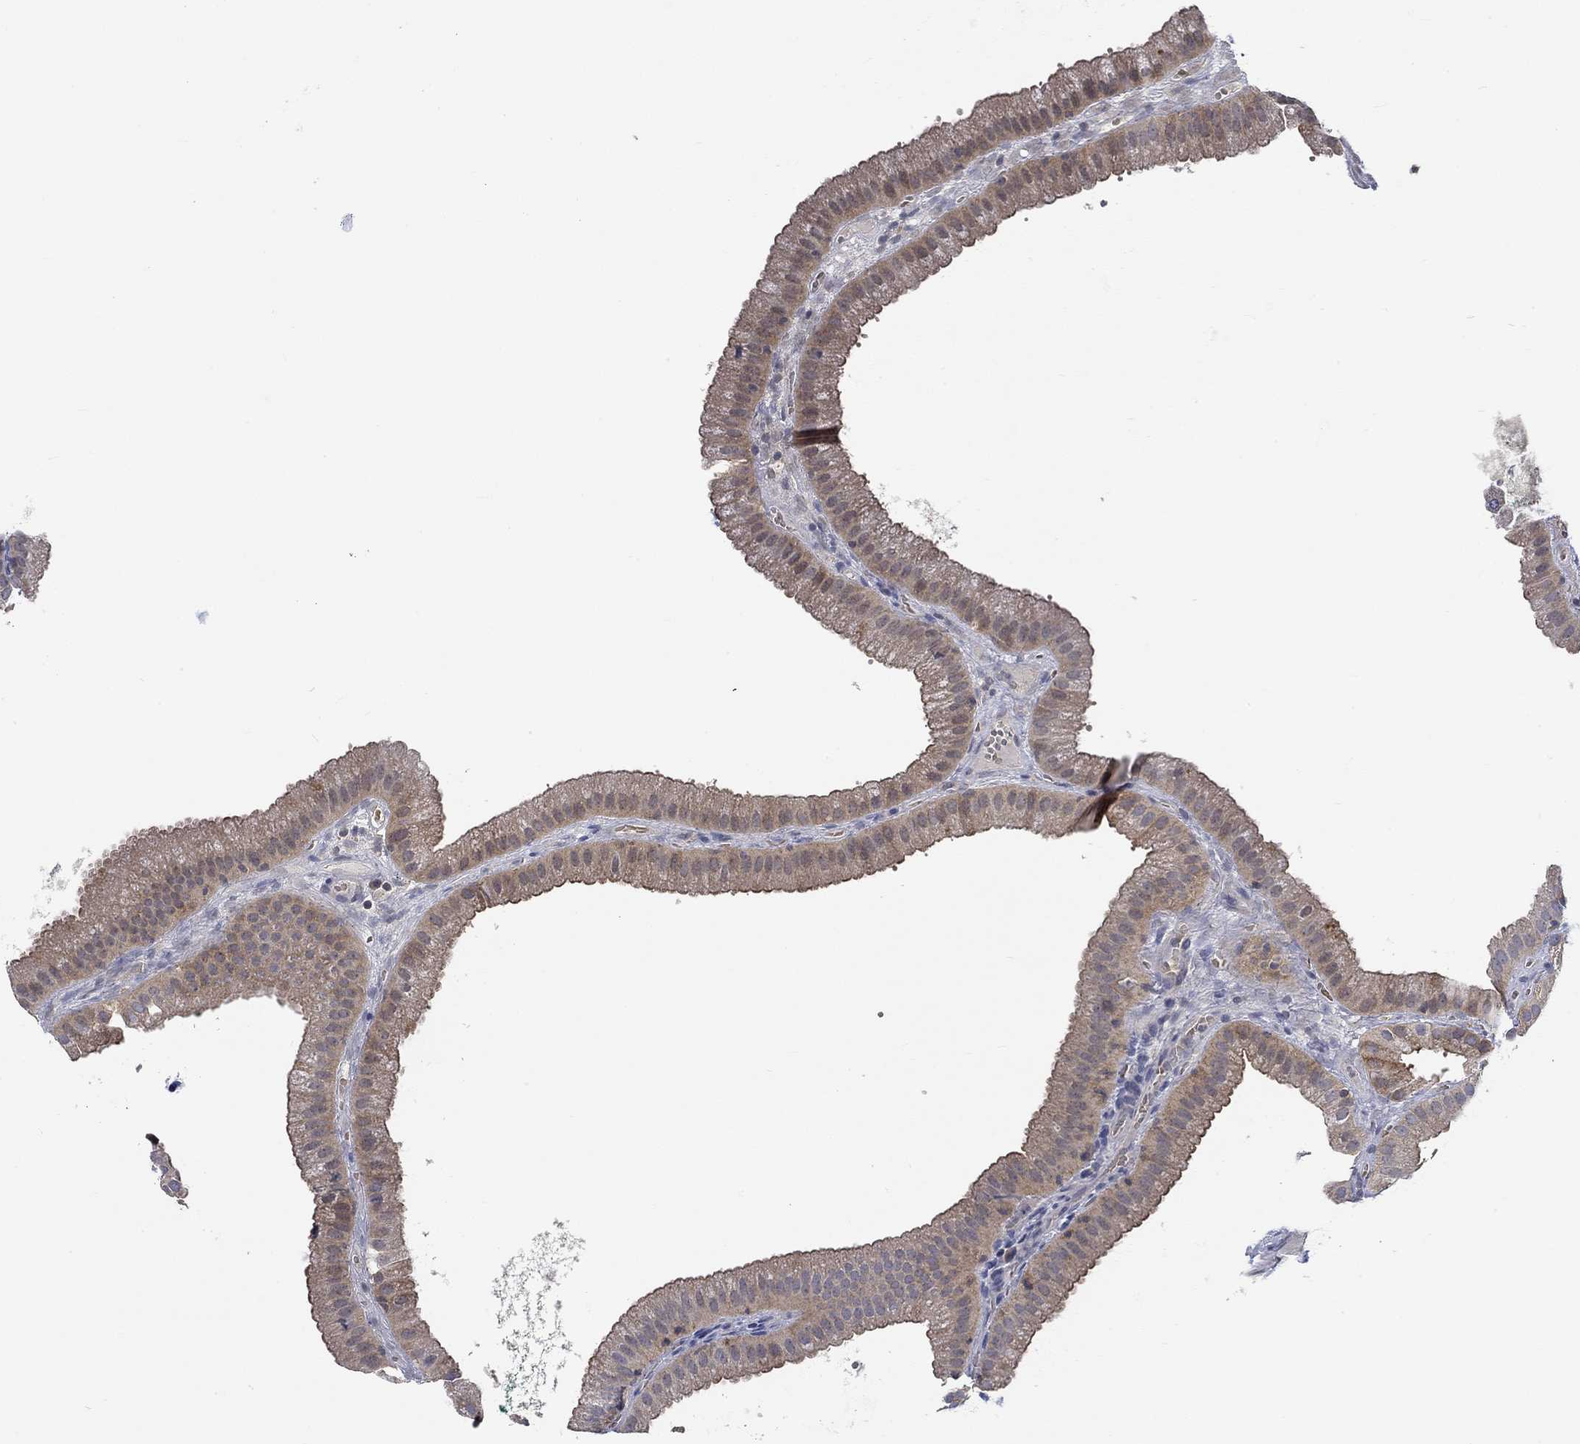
{"staining": {"intensity": "moderate", "quantity": ">75%", "location": "cytoplasmic/membranous"}, "tissue": "gallbladder", "cell_type": "Glandular cells", "image_type": "normal", "snomed": [{"axis": "morphology", "description": "Normal tissue, NOS"}, {"axis": "topography", "description": "Gallbladder"}], "caption": "Brown immunohistochemical staining in unremarkable gallbladder demonstrates moderate cytoplasmic/membranous staining in about >75% of glandular cells.", "gene": "WASF1", "patient": {"sex": "male", "age": 67}}